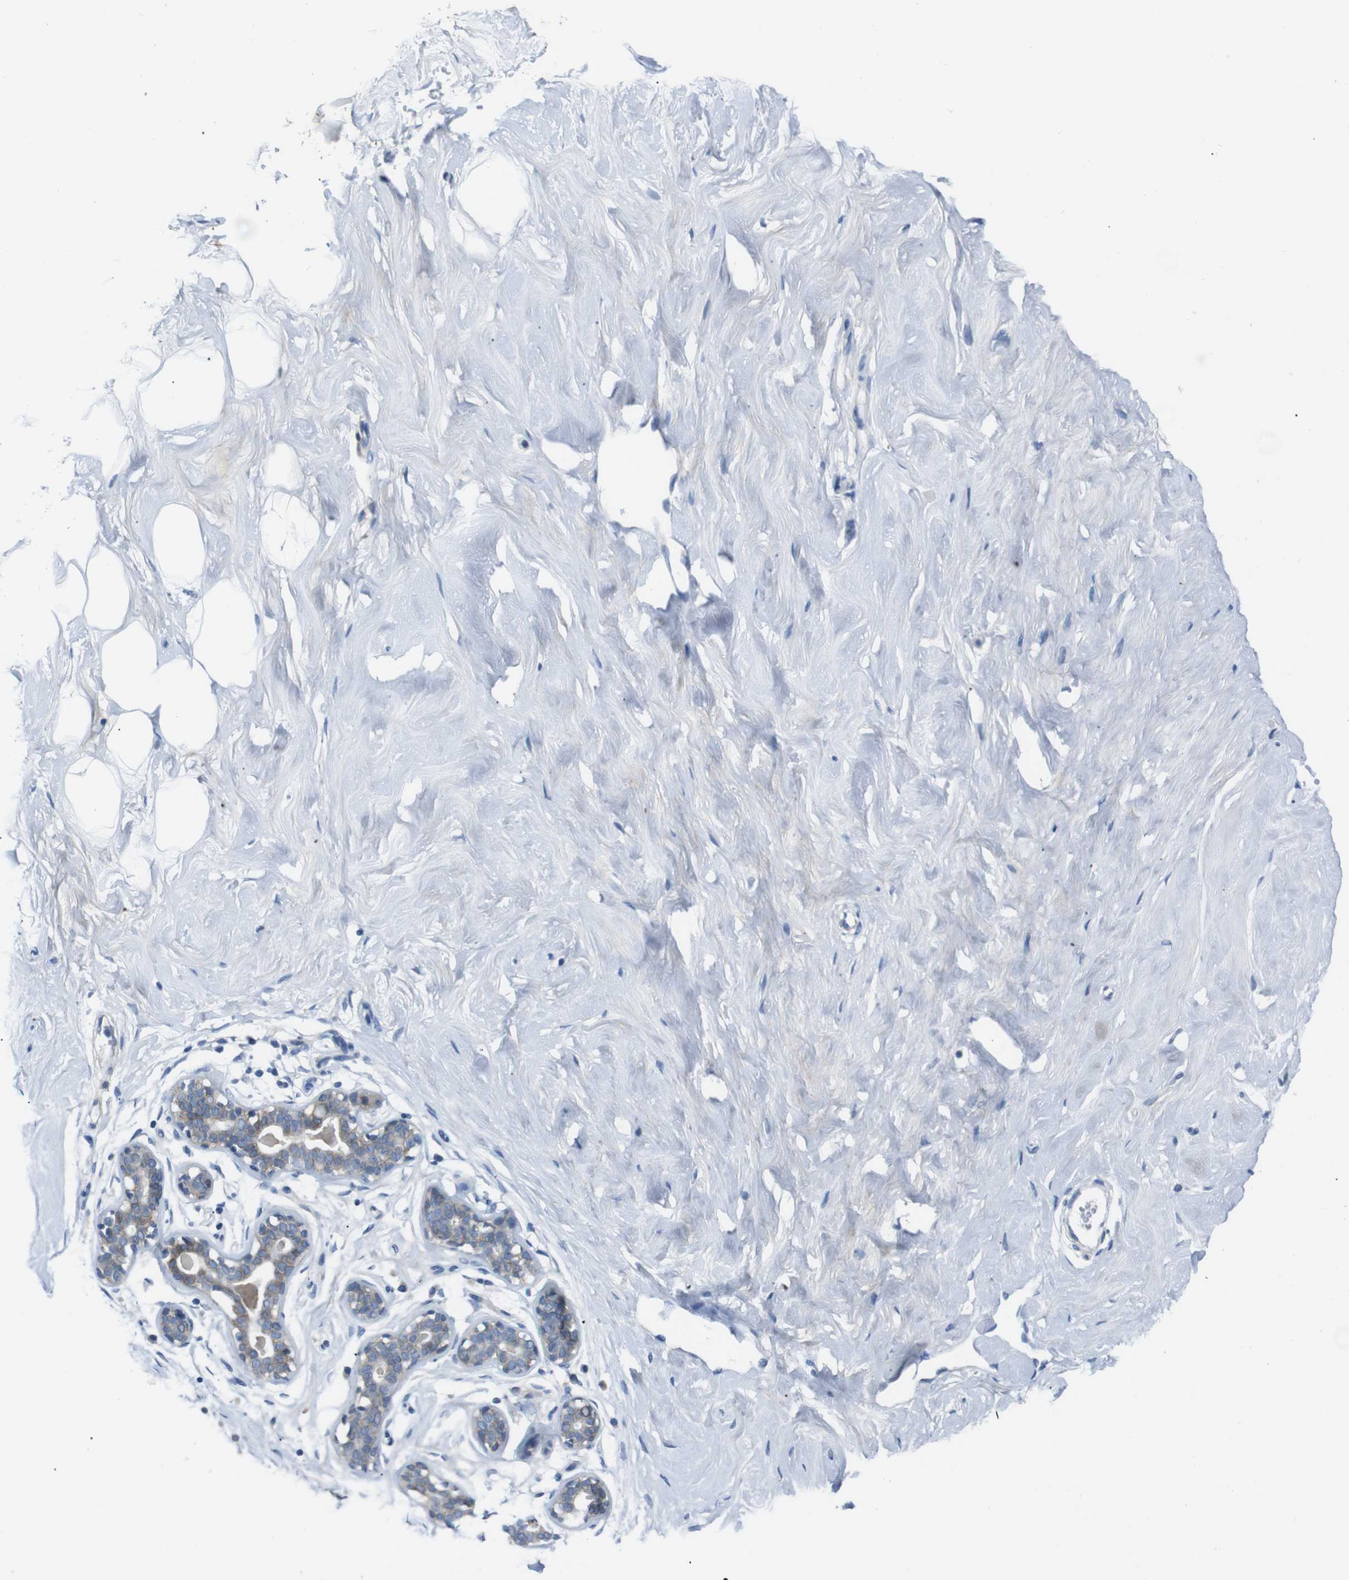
{"staining": {"intensity": "negative", "quantity": "none", "location": "none"}, "tissue": "breast", "cell_type": "Adipocytes", "image_type": "normal", "snomed": [{"axis": "morphology", "description": "Normal tissue, NOS"}, {"axis": "topography", "description": "Breast"}], "caption": "This is an immunohistochemistry image of unremarkable breast. There is no staining in adipocytes.", "gene": "ANK3", "patient": {"sex": "female", "age": 23}}